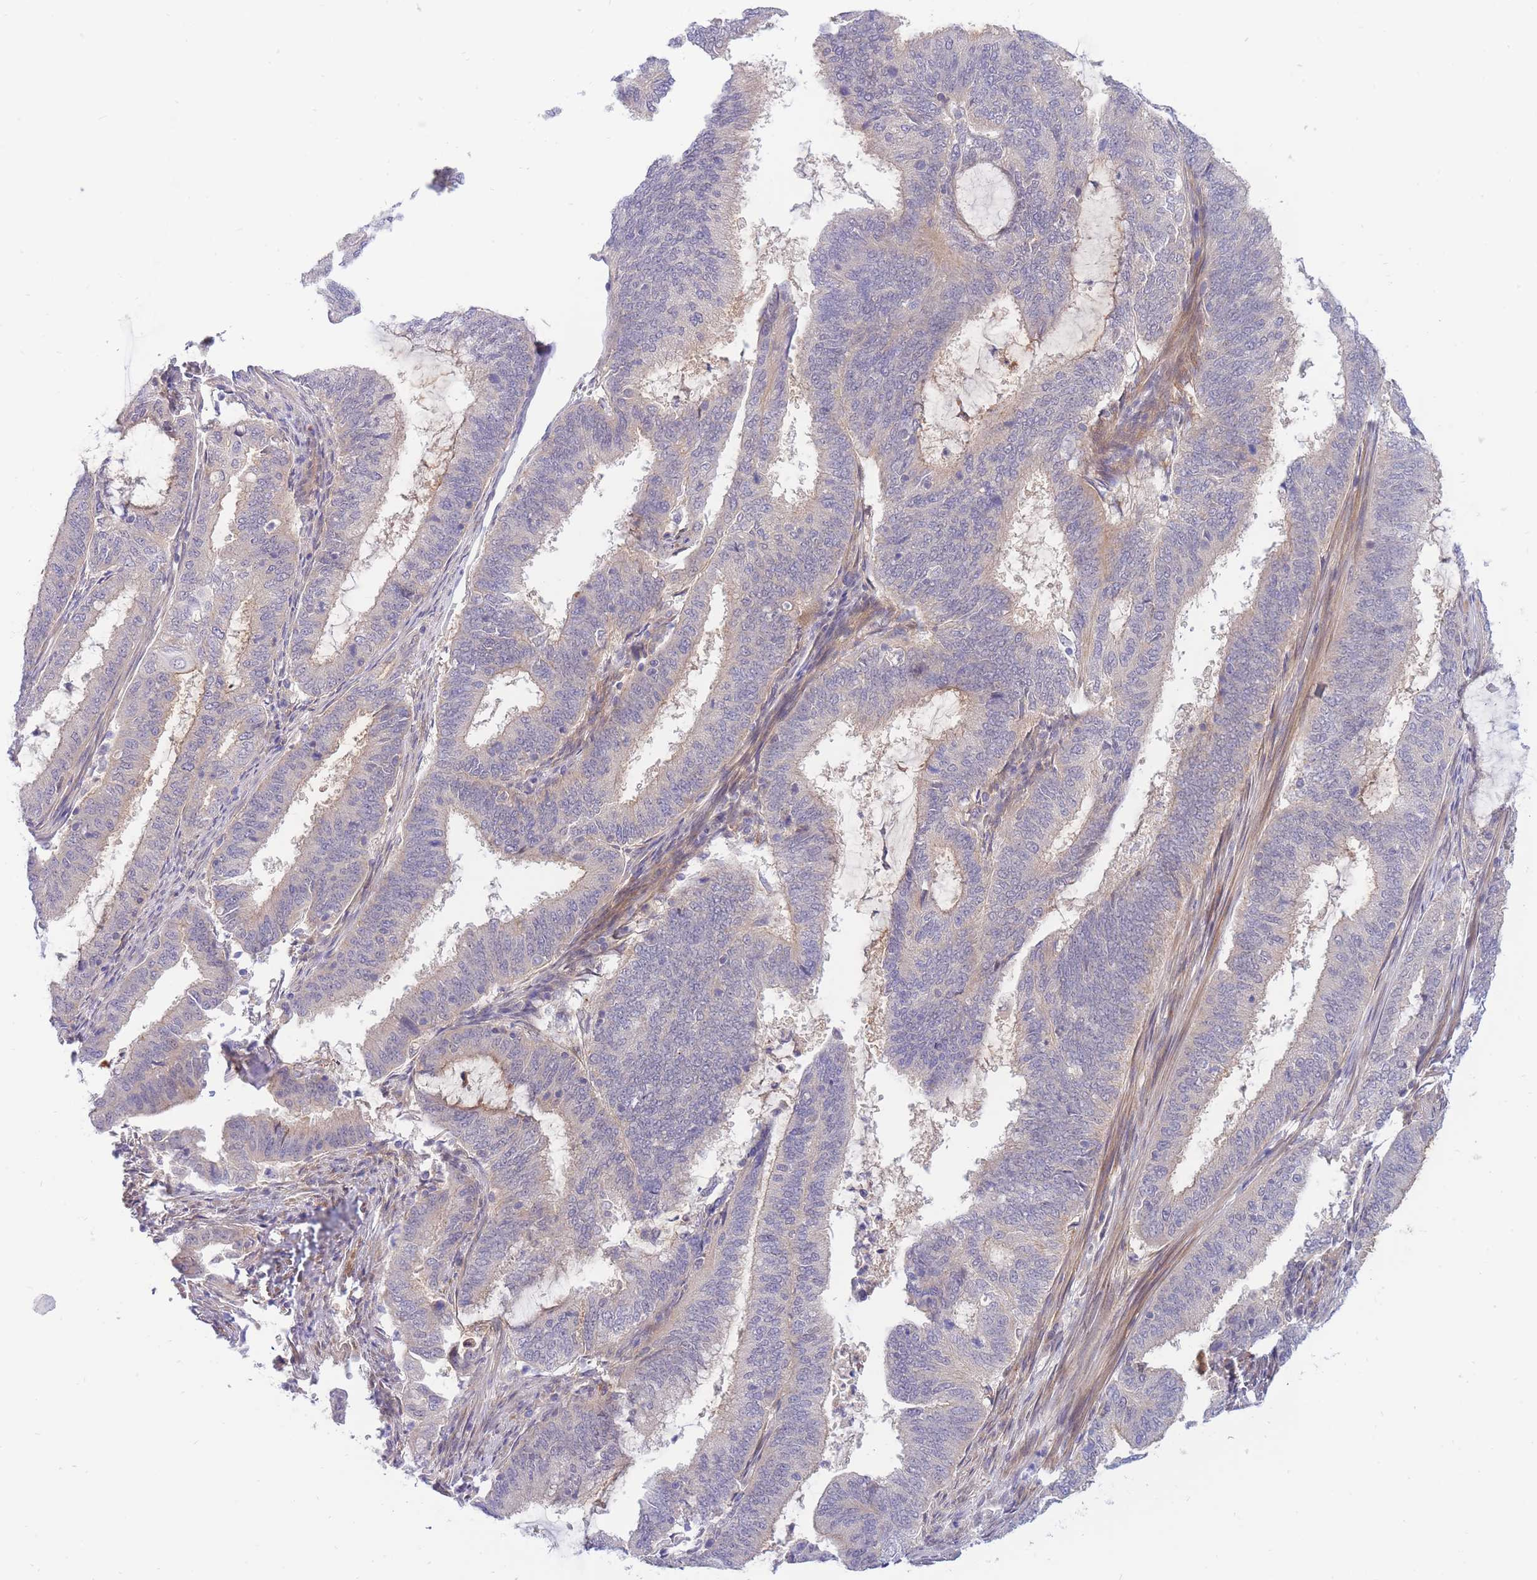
{"staining": {"intensity": "negative", "quantity": "none", "location": "none"}, "tissue": "endometrial cancer", "cell_type": "Tumor cells", "image_type": "cancer", "snomed": [{"axis": "morphology", "description": "Adenocarcinoma, NOS"}, {"axis": "topography", "description": "Endometrium"}], "caption": "Immunohistochemical staining of human endometrial adenocarcinoma demonstrates no significant positivity in tumor cells.", "gene": "APOL4", "patient": {"sex": "female", "age": 51}}